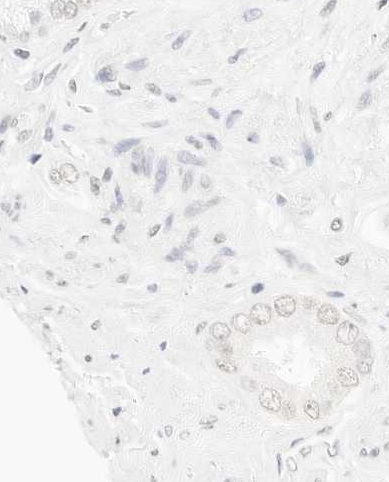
{"staining": {"intensity": "weak", "quantity": "<25%", "location": "nuclear"}, "tissue": "prostate cancer", "cell_type": "Tumor cells", "image_type": "cancer", "snomed": [{"axis": "morphology", "description": "Adenocarcinoma, High grade"}, {"axis": "topography", "description": "Prostate"}], "caption": "A micrograph of prostate adenocarcinoma (high-grade) stained for a protein displays no brown staining in tumor cells.", "gene": "FBLN5", "patient": {"sex": "male", "age": 58}}